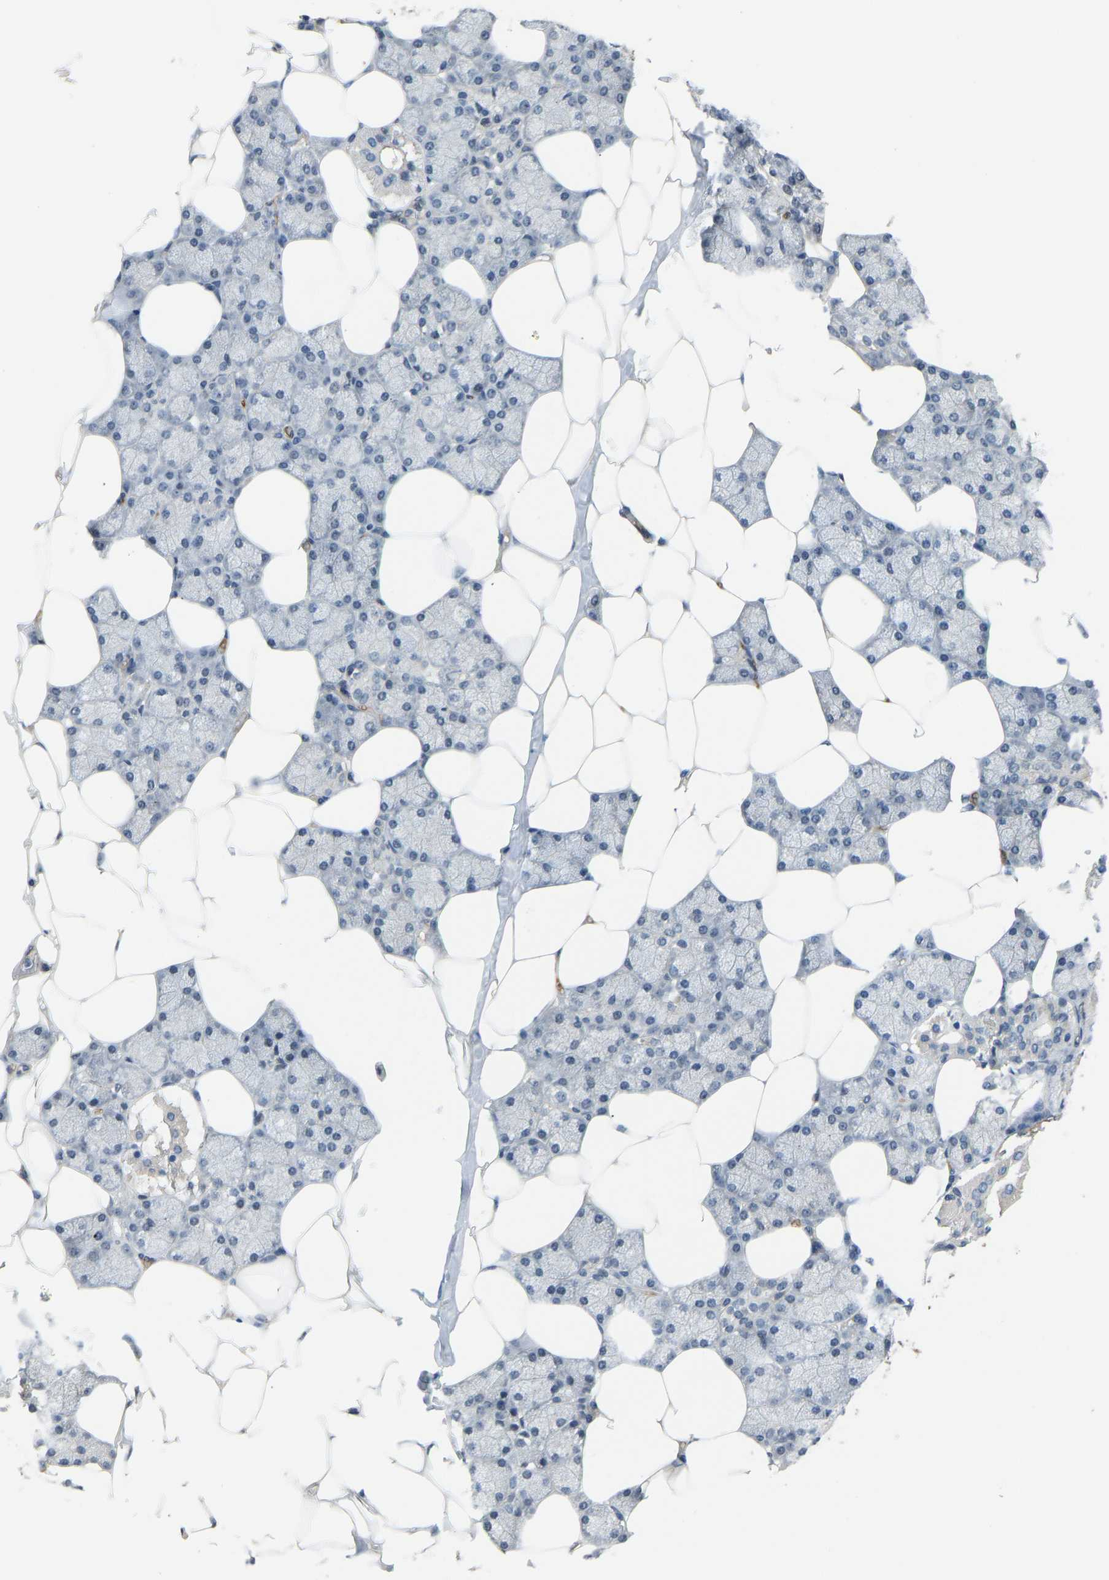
{"staining": {"intensity": "moderate", "quantity": "<25%", "location": "nuclear"}, "tissue": "salivary gland", "cell_type": "Glandular cells", "image_type": "normal", "snomed": [{"axis": "morphology", "description": "Normal tissue, NOS"}, {"axis": "topography", "description": "Salivary gland"}], "caption": "Immunohistochemical staining of benign human salivary gland shows low levels of moderate nuclear positivity in approximately <25% of glandular cells. (Stains: DAB in brown, nuclei in blue, Microscopy: brightfield microscopy at high magnification).", "gene": "CCT8", "patient": {"sex": "male", "age": 62}}